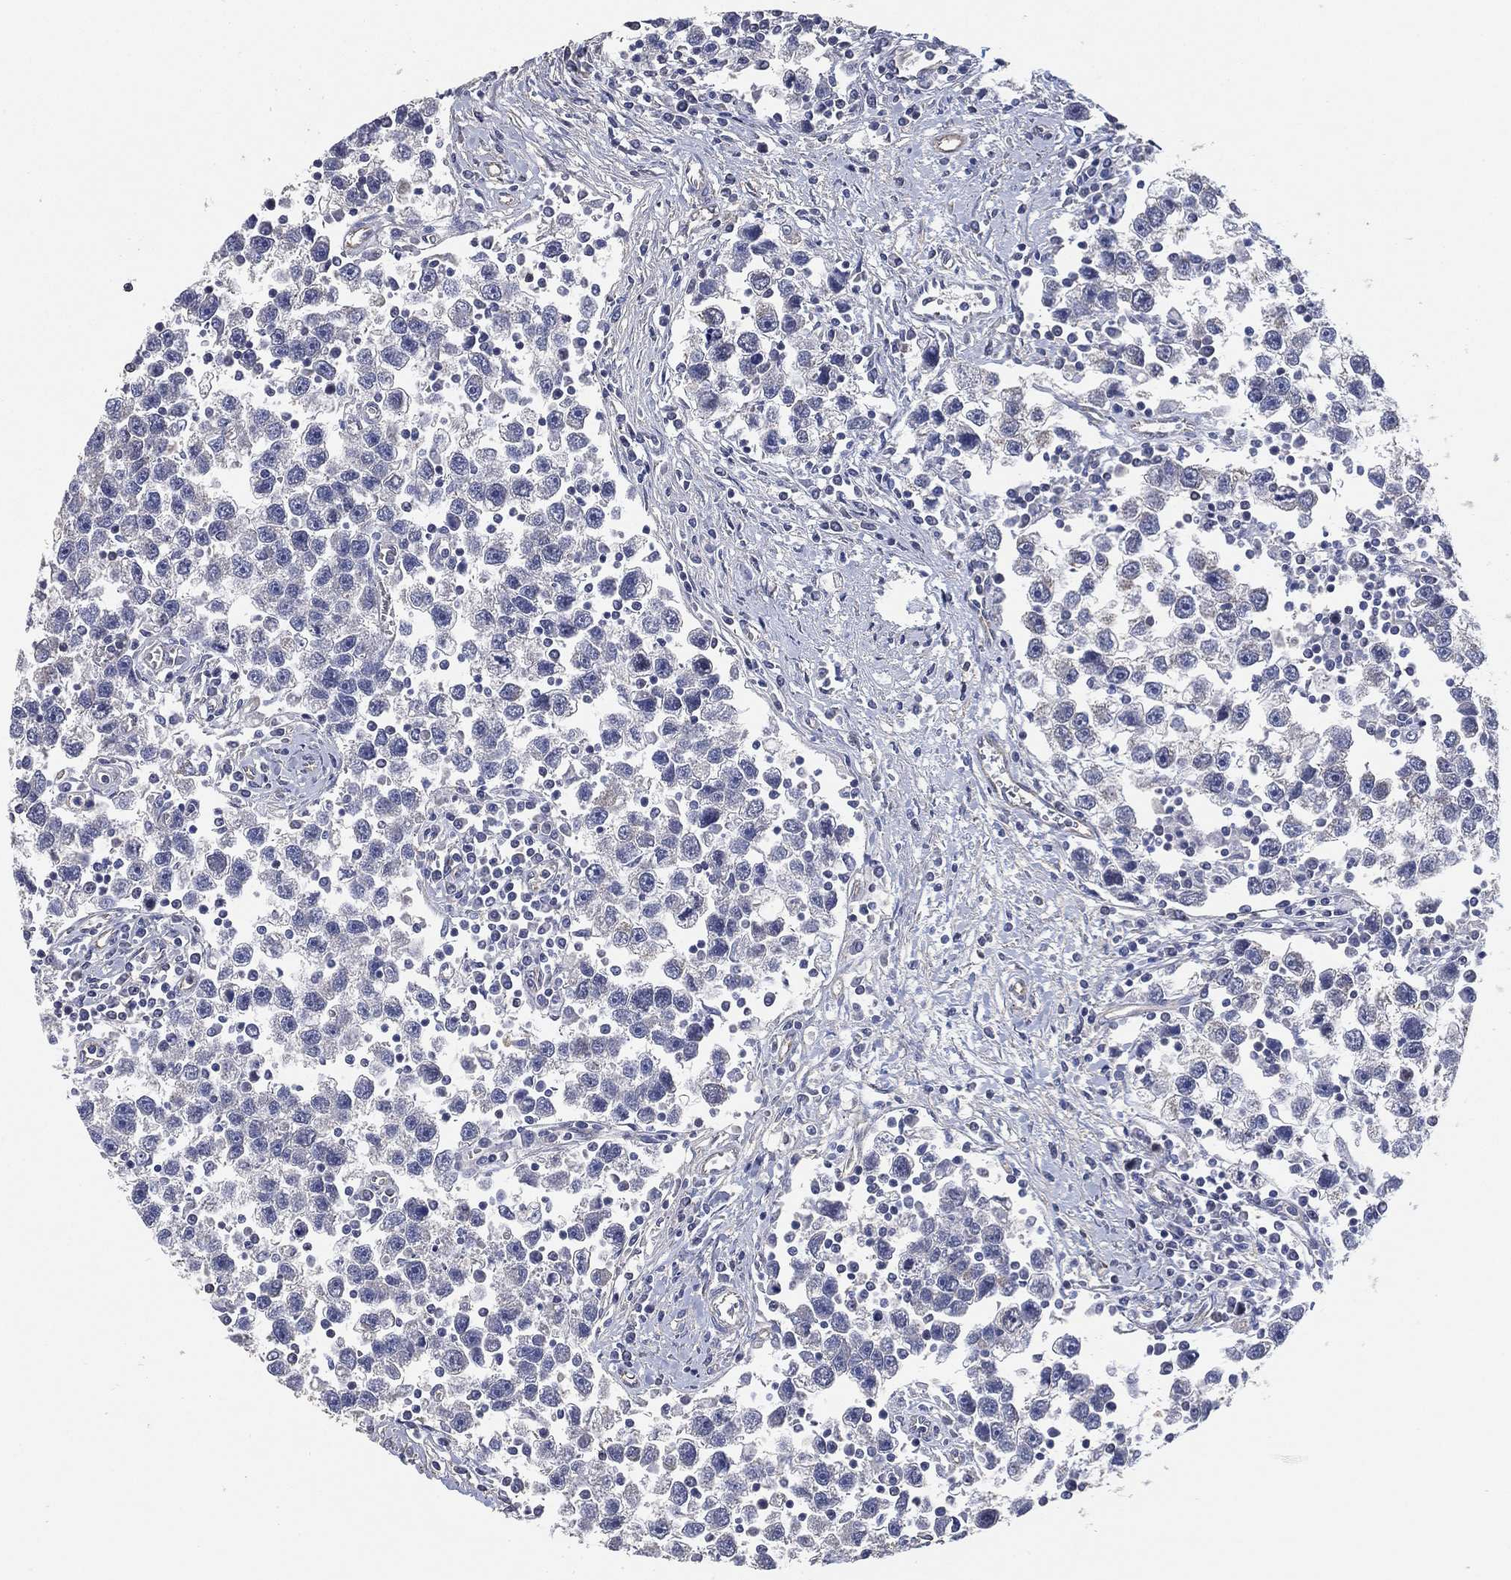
{"staining": {"intensity": "negative", "quantity": "none", "location": "none"}, "tissue": "testis cancer", "cell_type": "Tumor cells", "image_type": "cancer", "snomed": [{"axis": "morphology", "description": "Seminoma, NOS"}, {"axis": "topography", "description": "Testis"}], "caption": "Histopathology image shows no protein expression in tumor cells of seminoma (testis) tissue.", "gene": "KLK5", "patient": {"sex": "male", "age": 30}}